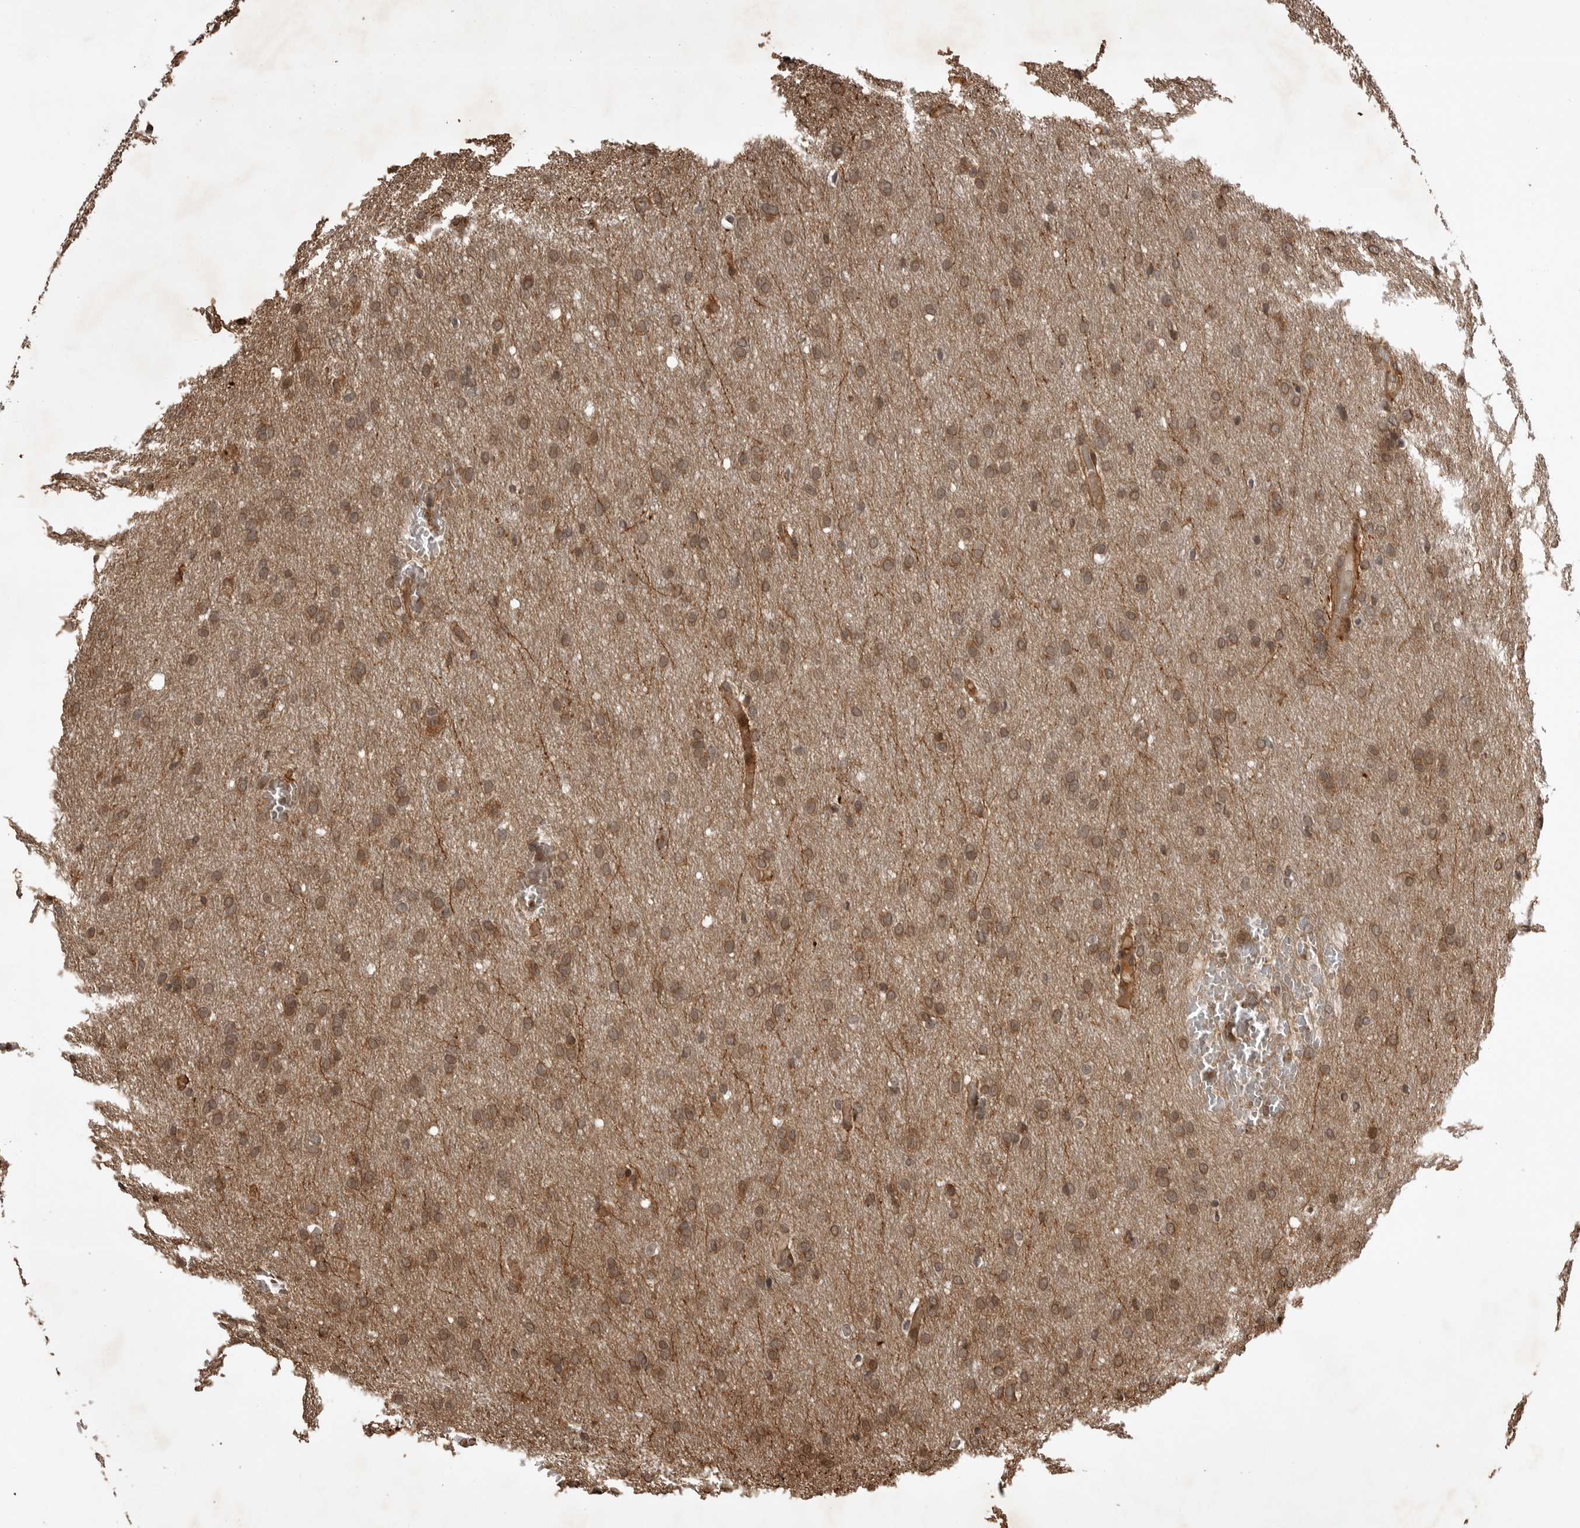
{"staining": {"intensity": "weak", "quantity": ">75%", "location": "cytoplasmic/membranous"}, "tissue": "glioma", "cell_type": "Tumor cells", "image_type": "cancer", "snomed": [{"axis": "morphology", "description": "Glioma, malignant, Low grade"}, {"axis": "topography", "description": "Brain"}], "caption": "Protein staining shows weak cytoplasmic/membranous positivity in approximately >75% of tumor cells in malignant glioma (low-grade).", "gene": "AKAP7", "patient": {"sex": "female", "age": 37}}